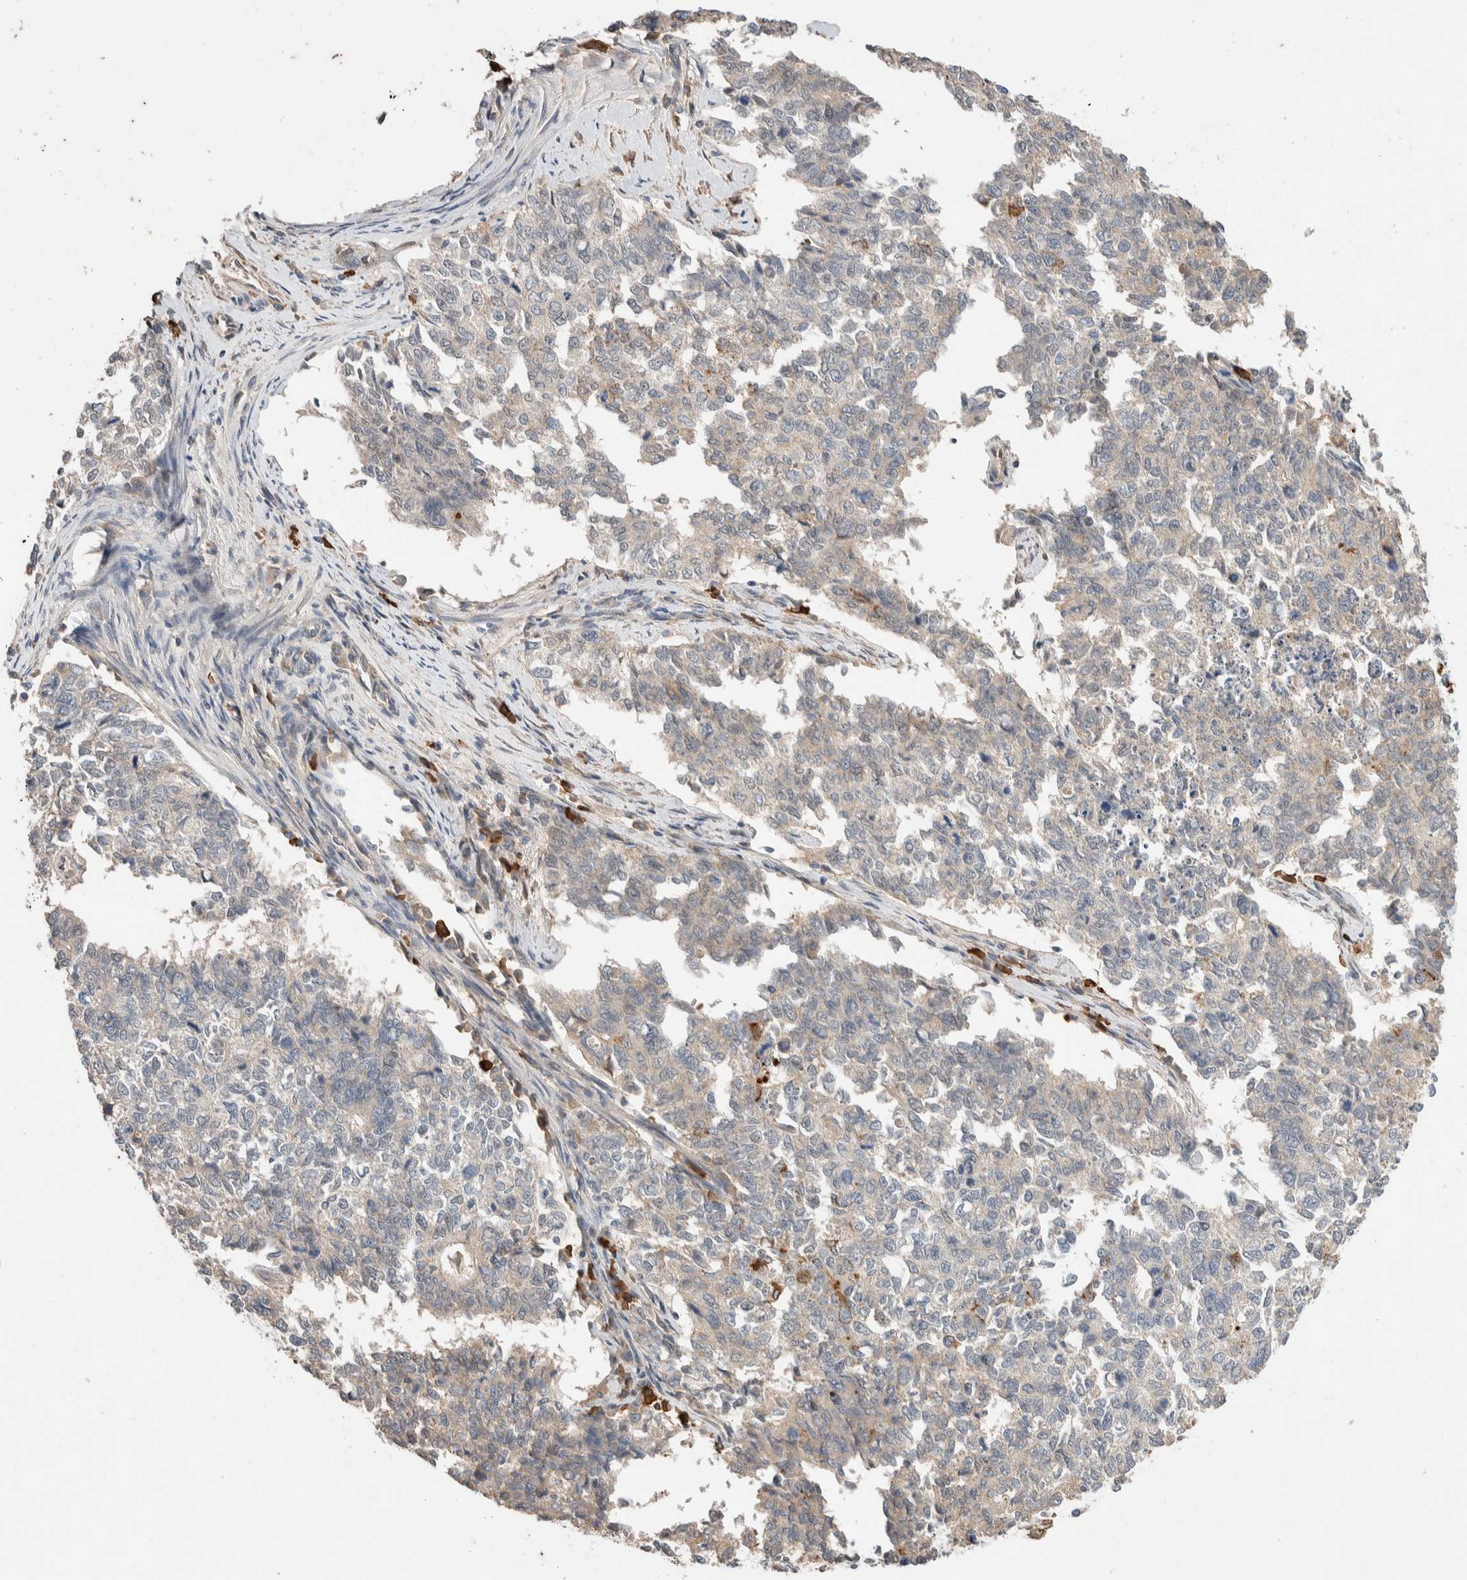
{"staining": {"intensity": "negative", "quantity": "none", "location": "none"}, "tissue": "cervical cancer", "cell_type": "Tumor cells", "image_type": "cancer", "snomed": [{"axis": "morphology", "description": "Squamous cell carcinoma, NOS"}, {"axis": "topography", "description": "Cervix"}], "caption": "Tumor cells show no significant protein staining in squamous cell carcinoma (cervical).", "gene": "WDR91", "patient": {"sex": "female", "age": 63}}